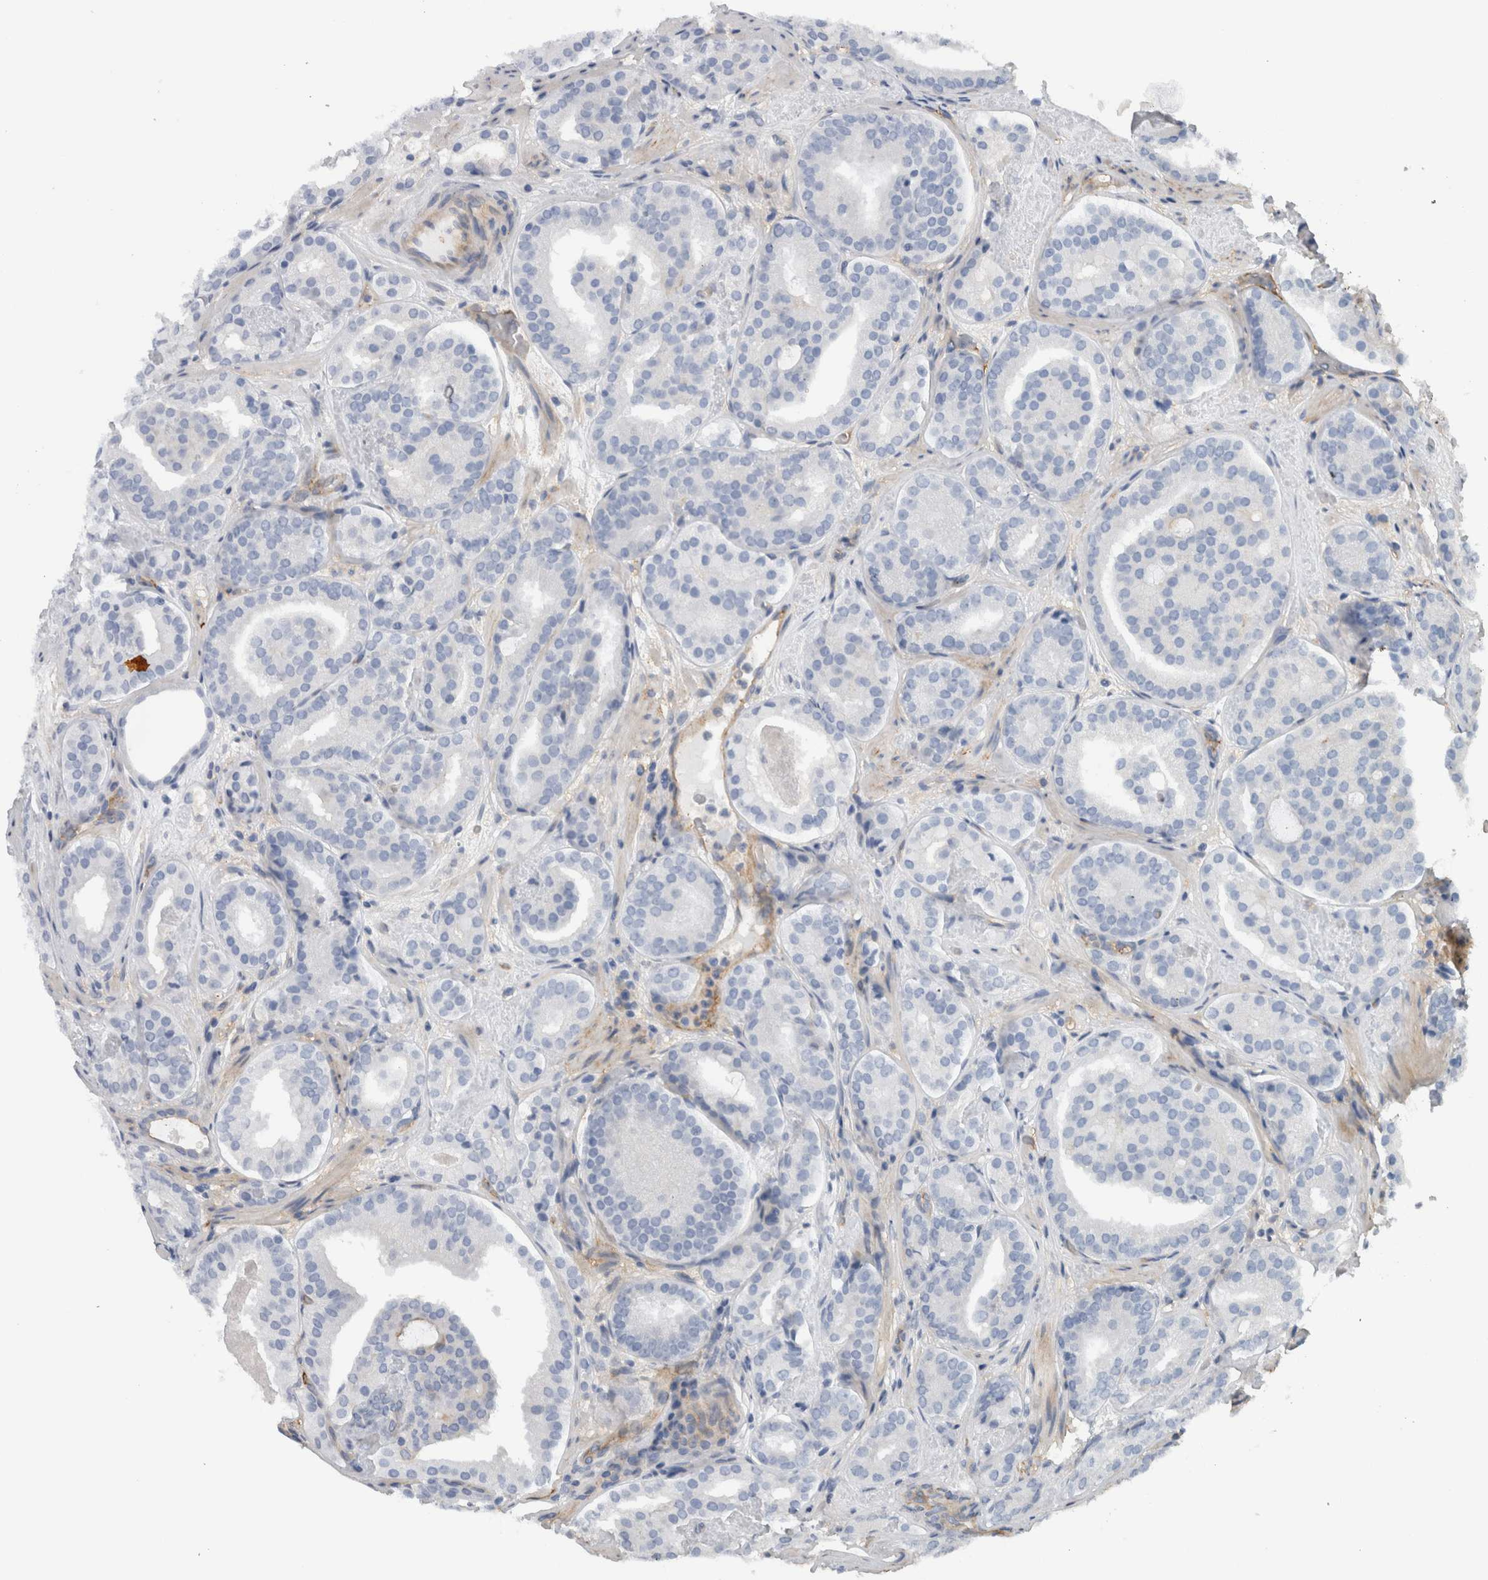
{"staining": {"intensity": "negative", "quantity": "none", "location": "none"}, "tissue": "prostate cancer", "cell_type": "Tumor cells", "image_type": "cancer", "snomed": [{"axis": "morphology", "description": "Adenocarcinoma, Low grade"}, {"axis": "topography", "description": "Prostate"}], "caption": "A high-resolution histopathology image shows immunohistochemistry (IHC) staining of adenocarcinoma (low-grade) (prostate), which shows no significant expression in tumor cells.", "gene": "CD59", "patient": {"sex": "male", "age": 69}}